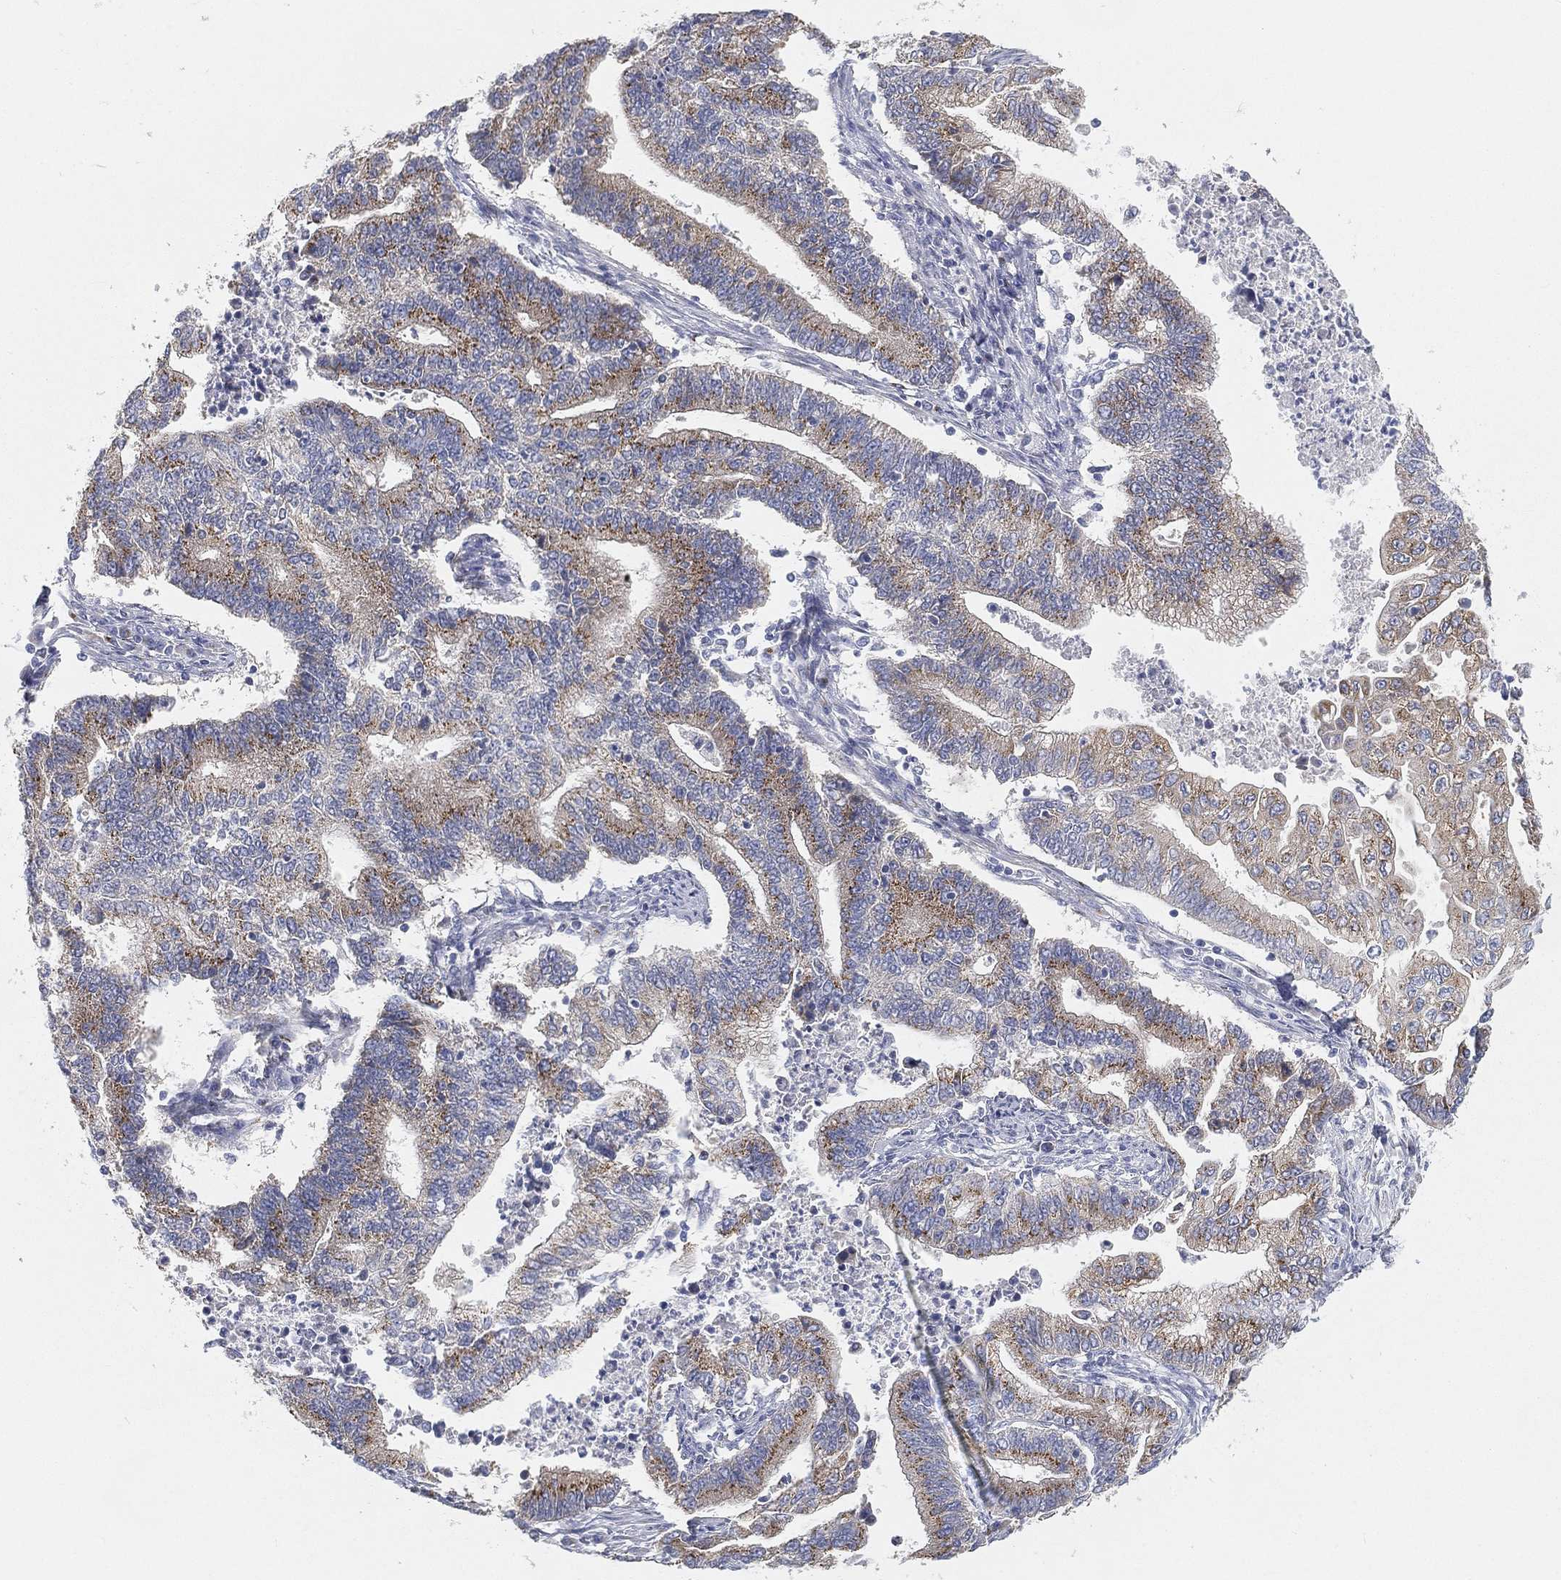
{"staining": {"intensity": "strong", "quantity": "25%-75%", "location": "cytoplasmic/membranous"}, "tissue": "endometrial cancer", "cell_type": "Tumor cells", "image_type": "cancer", "snomed": [{"axis": "morphology", "description": "Adenocarcinoma, NOS"}, {"axis": "topography", "description": "Uterus"}, {"axis": "topography", "description": "Endometrium"}], "caption": "Endometrial cancer was stained to show a protein in brown. There is high levels of strong cytoplasmic/membranous staining in about 25%-75% of tumor cells. The protein of interest is shown in brown color, while the nuclei are stained blue.", "gene": "TMEM25", "patient": {"sex": "female", "age": 54}}